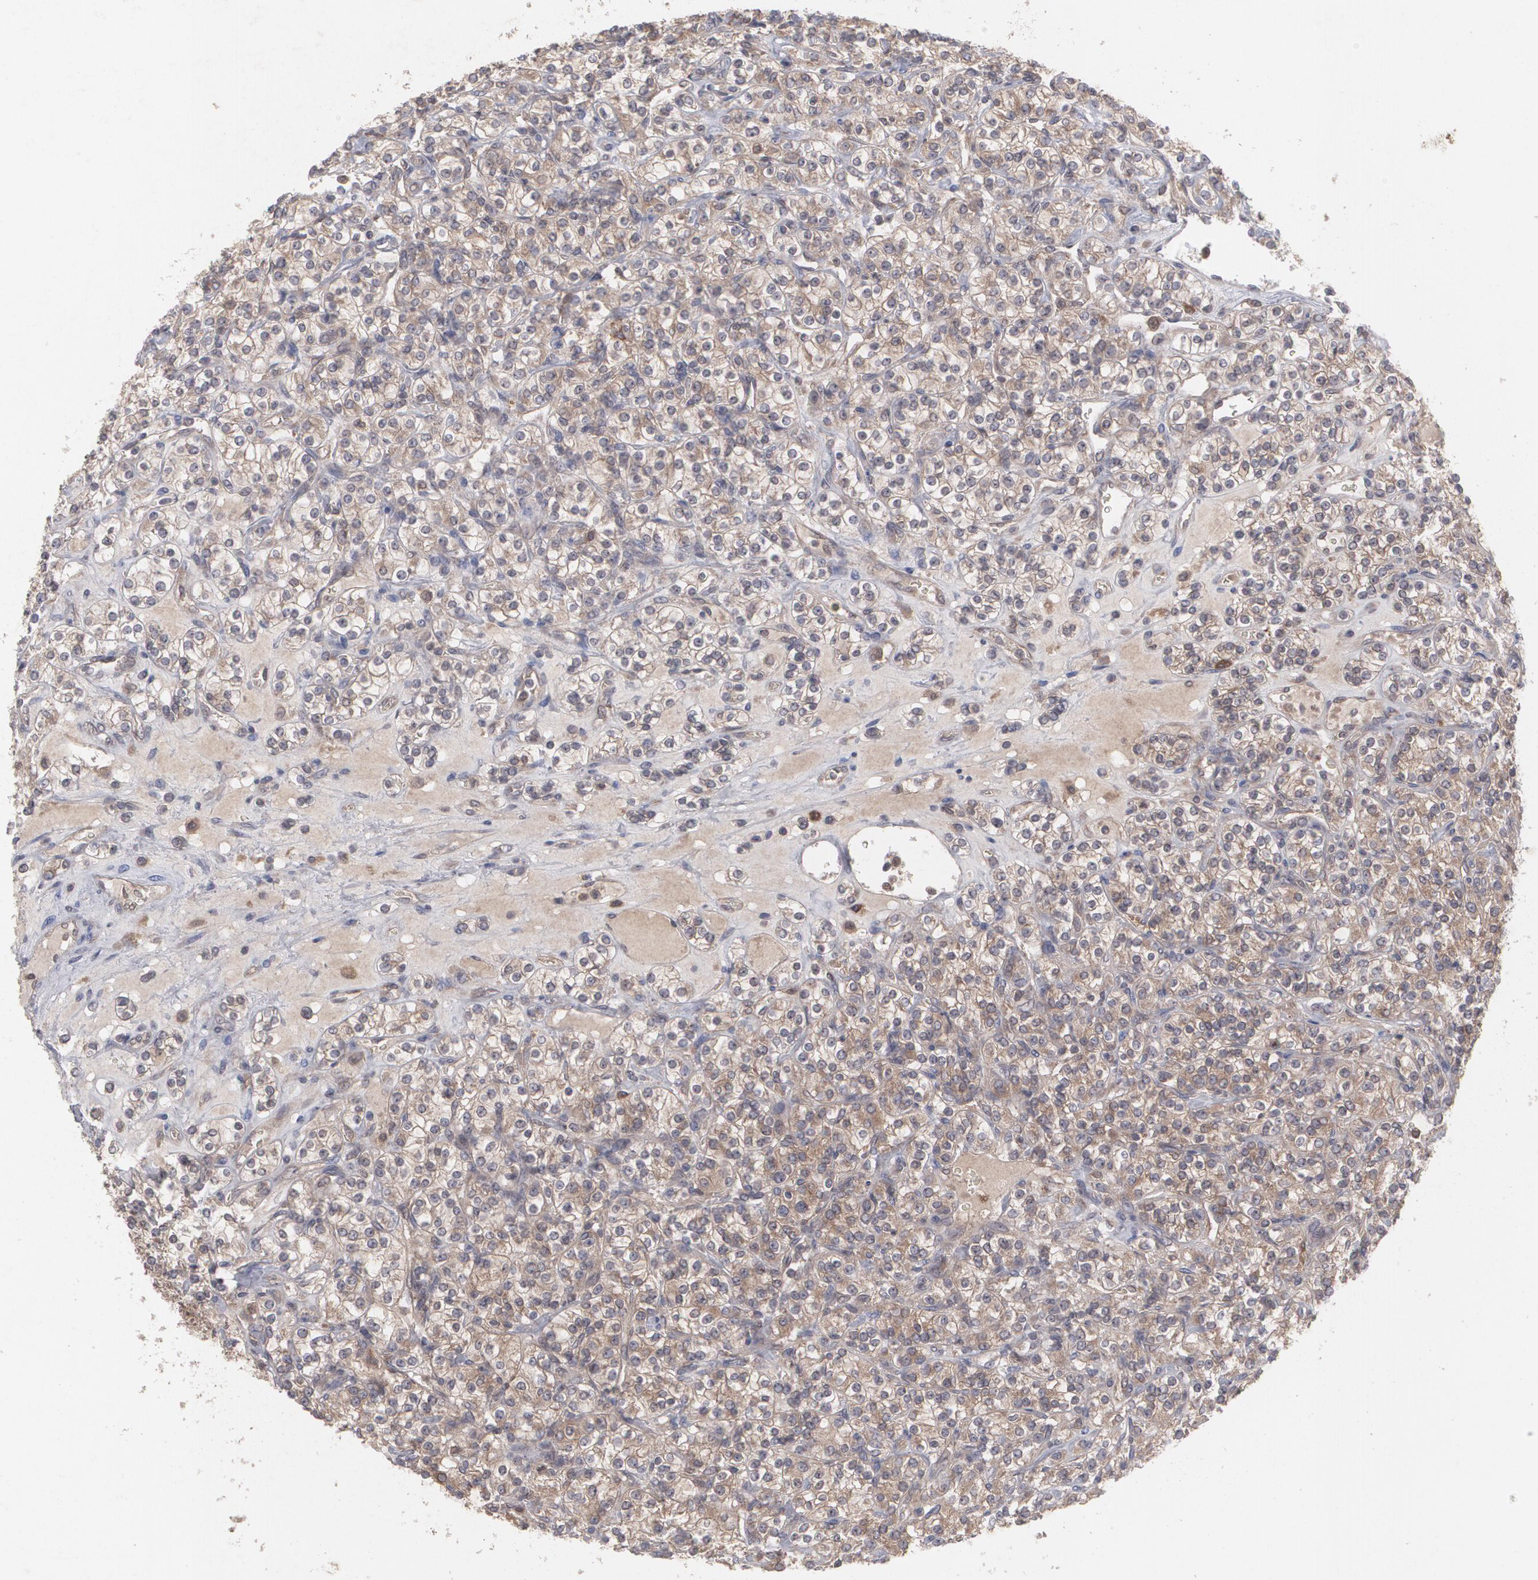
{"staining": {"intensity": "weak", "quantity": "25%-75%", "location": "cytoplasmic/membranous"}, "tissue": "renal cancer", "cell_type": "Tumor cells", "image_type": "cancer", "snomed": [{"axis": "morphology", "description": "Adenocarcinoma, NOS"}, {"axis": "topography", "description": "Kidney"}], "caption": "DAB immunohistochemical staining of human adenocarcinoma (renal) demonstrates weak cytoplasmic/membranous protein expression in approximately 25%-75% of tumor cells. (Brightfield microscopy of DAB IHC at high magnification).", "gene": "HTT", "patient": {"sex": "male", "age": 77}}